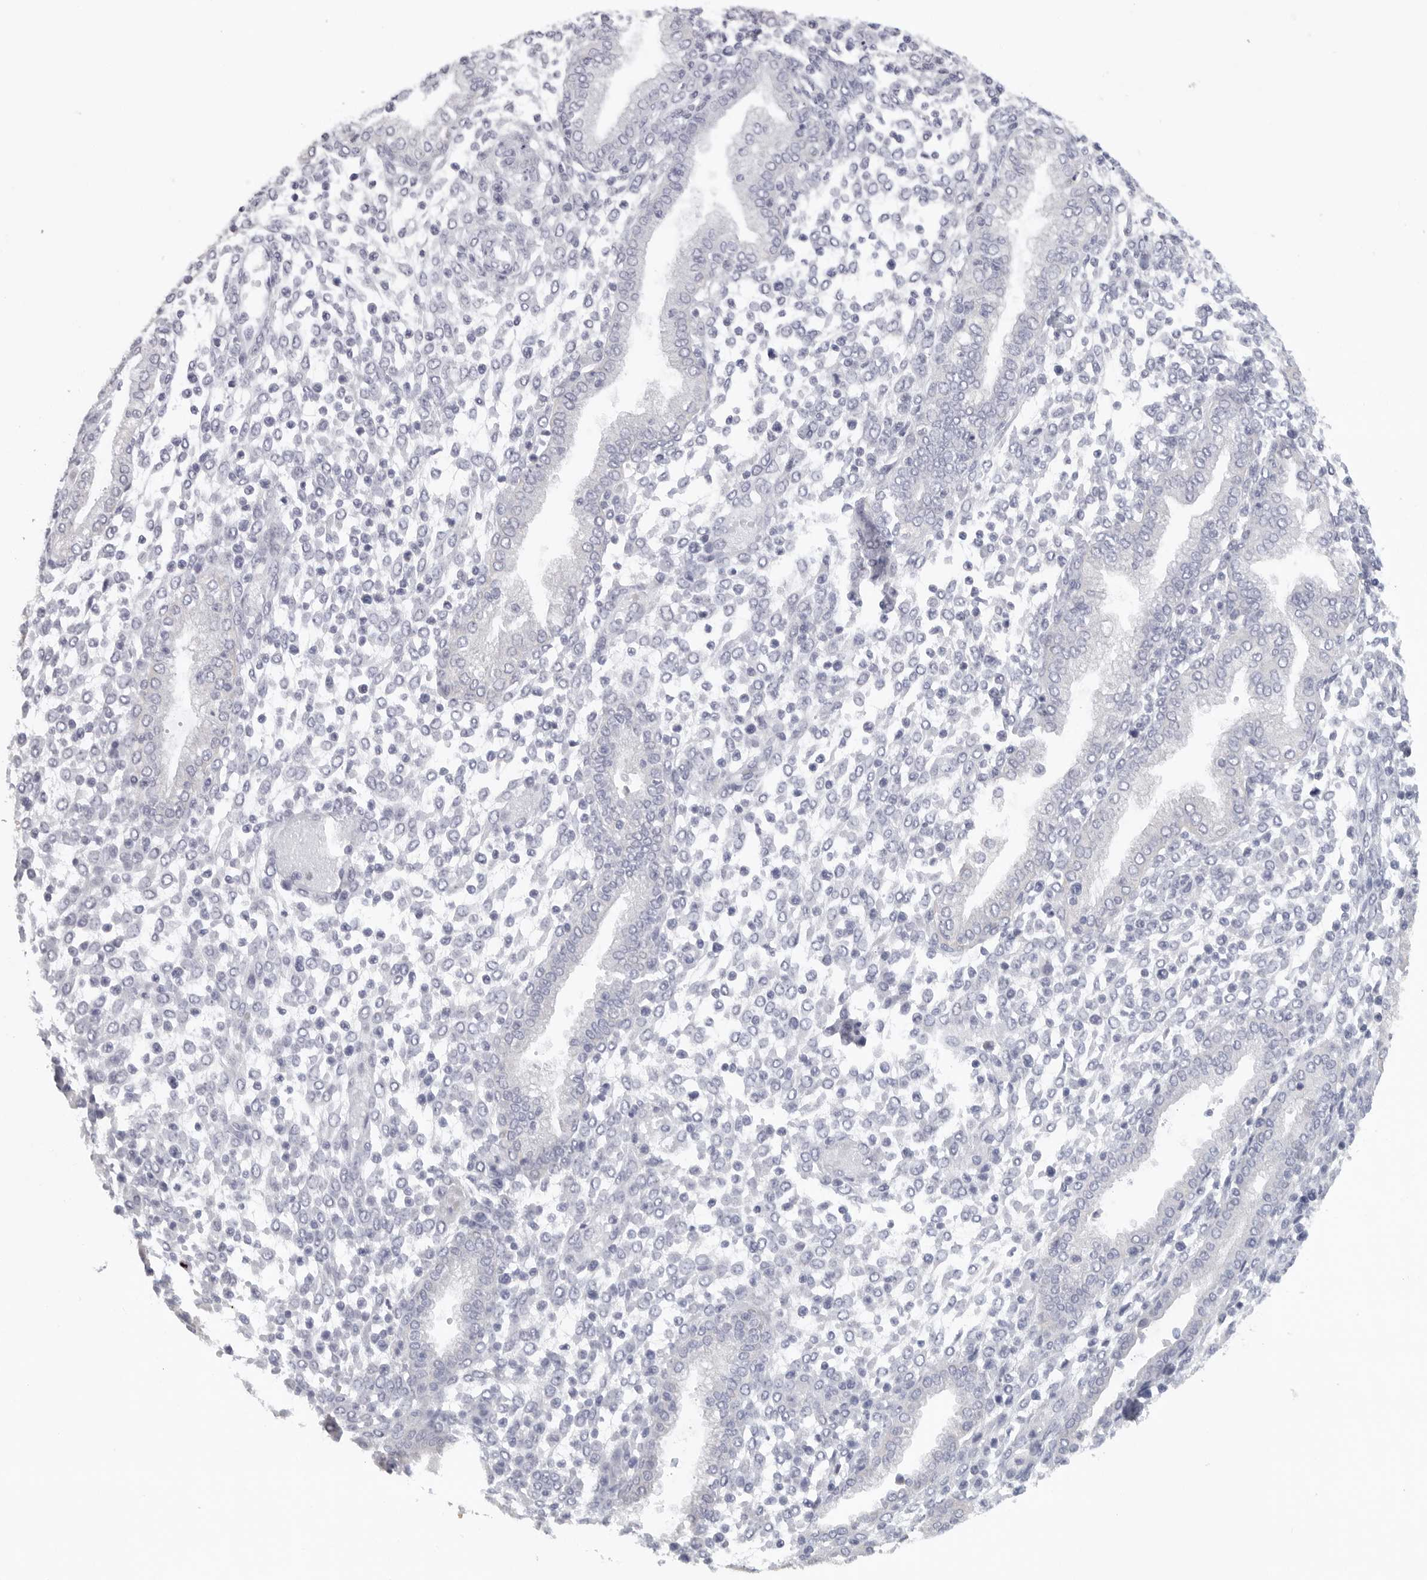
{"staining": {"intensity": "negative", "quantity": "none", "location": "none"}, "tissue": "endometrium", "cell_type": "Cells in endometrial stroma", "image_type": "normal", "snomed": [{"axis": "morphology", "description": "Normal tissue, NOS"}, {"axis": "topography", "description": "Endometrium"}], "caption": "This is an immunohistochemistry image of benign endometrium. There is no positivity in cells in endometrial stroma.", "gene": "TMEM69", "patient": {"sex": "female", "age": 53}}